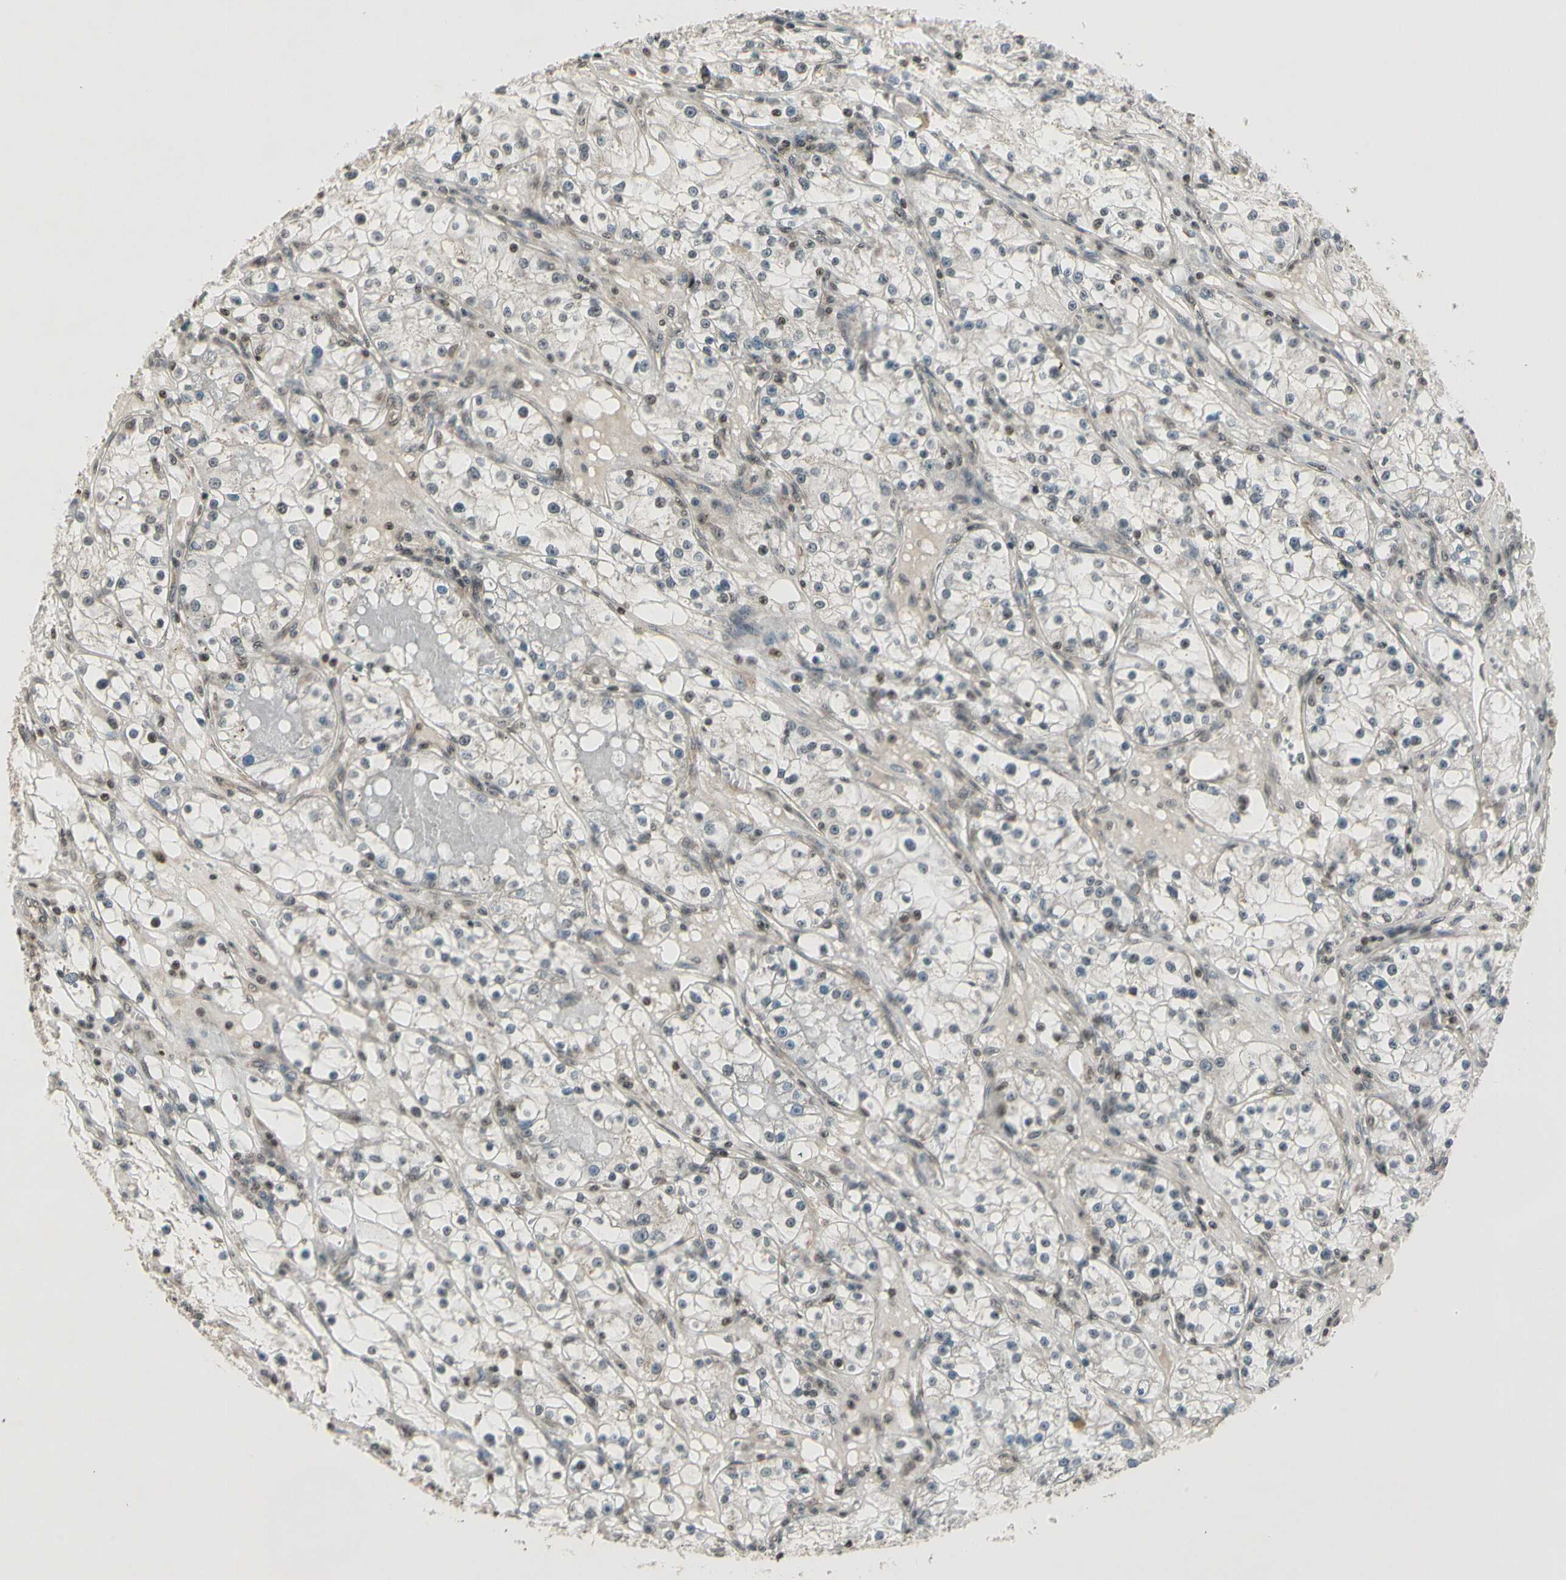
{"staining": {"intensity": "negative", "quantity": "none", "location": "none"}, "tissue": "renal cancer", "cell_type": "Tumor cells", "image_type": "cancer", "snomed": [{"axis": "morphology", "description": "Adenocarcinoma, NOS"}, {"axis": "topography", "description": "Kidney"}], "caption": "Micrograph shows no protein expression in tumor cells of renal cancer tissue.", "gene": "SMN2", "patient": {"sex": "male", "age": 56}}